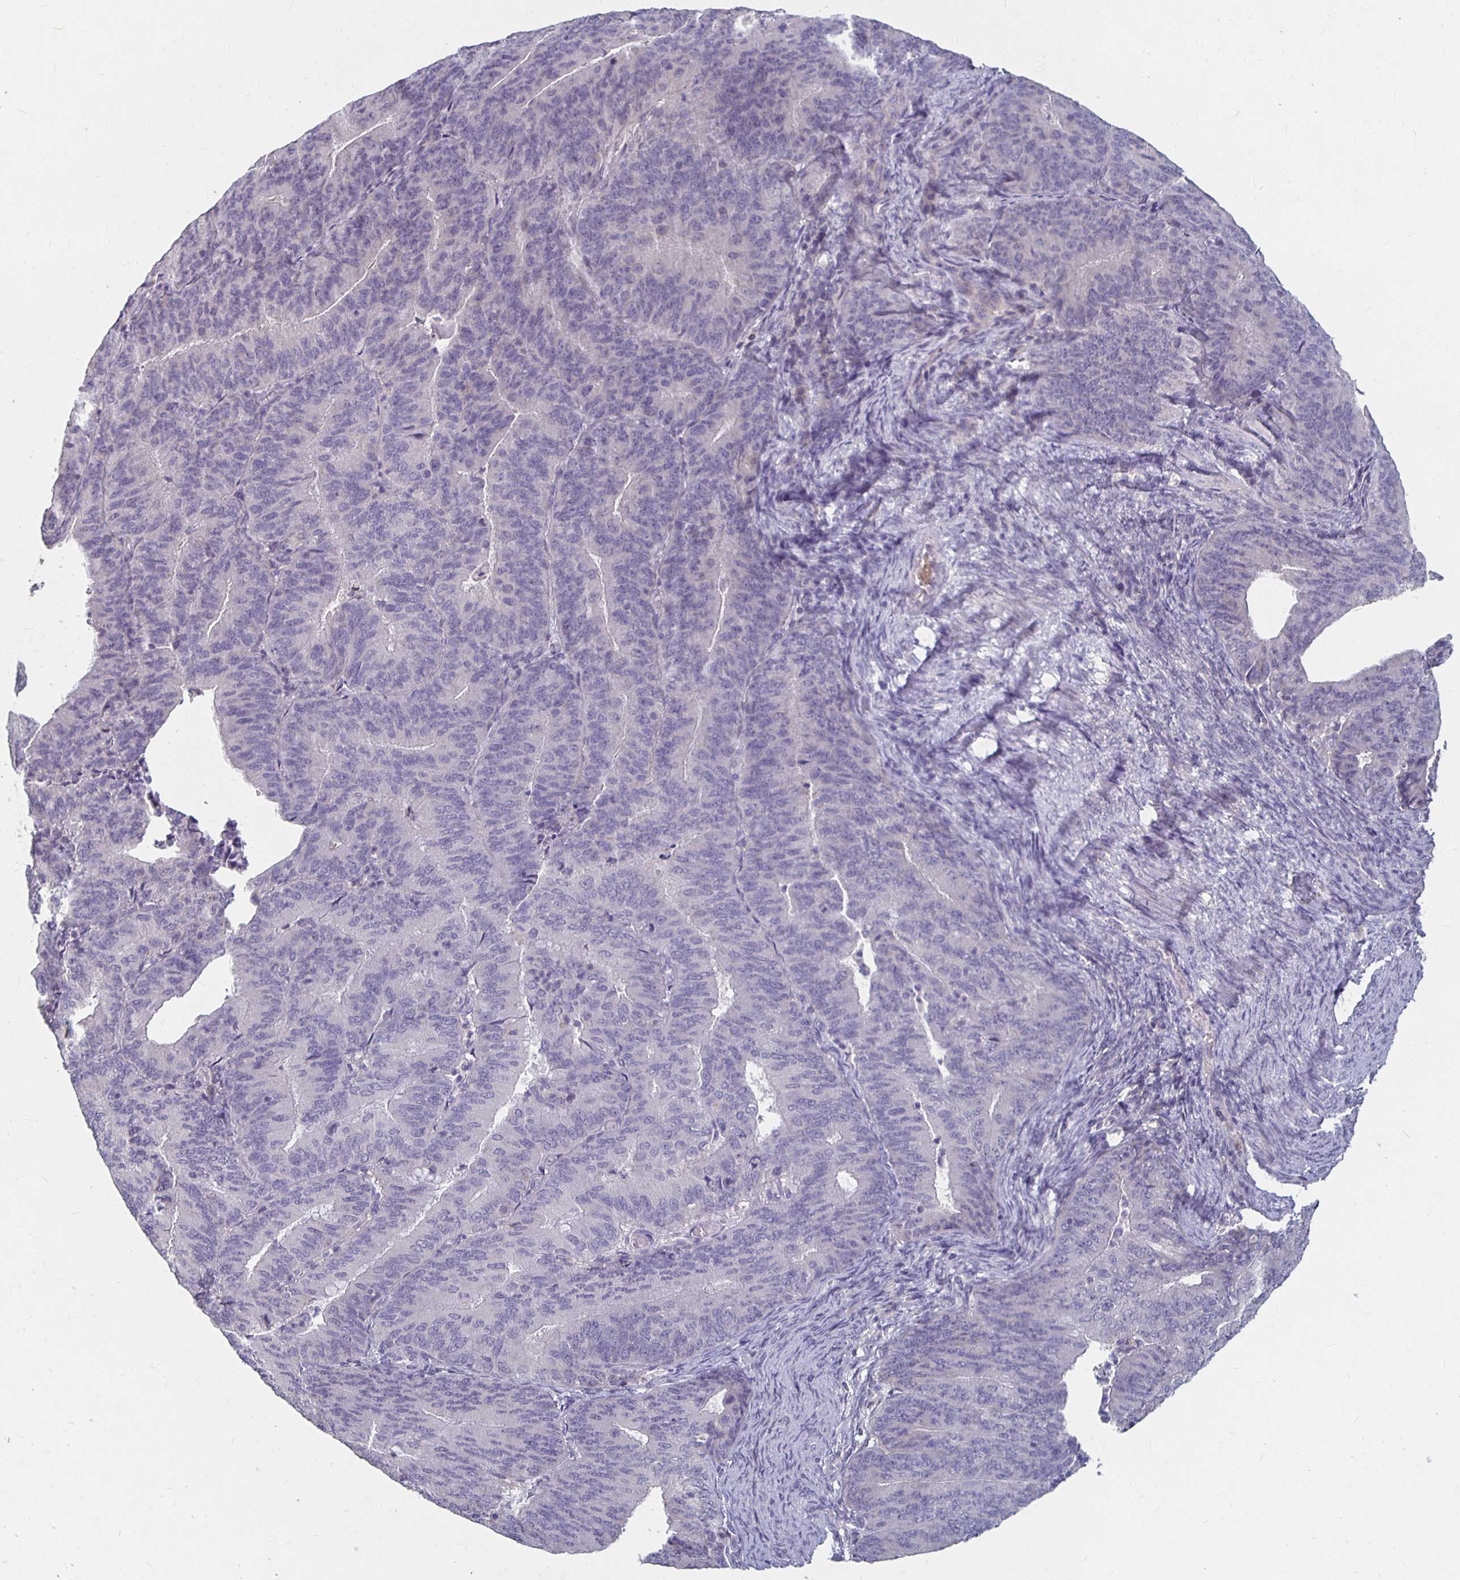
{"staining": {"intensity": "negative", "quantity": "none", "location": "none"}, "tissue": "endometrial cancer", "cell_type": "Tumor cells", "image_type": "cancer", "snomed": [{"axis": "morphology", "description": "Adenocarcinoma, NOS"}, {"axis": "topography", "description": "Endometrium"}], "caption": "An image of endometrial cancer stained for a protein shows no brown staining in tumor cells. (IHC, brightfield microscopy, high magnification).", "gene": "RNF144B", "patient": {"sex": "female", "age": 57}}